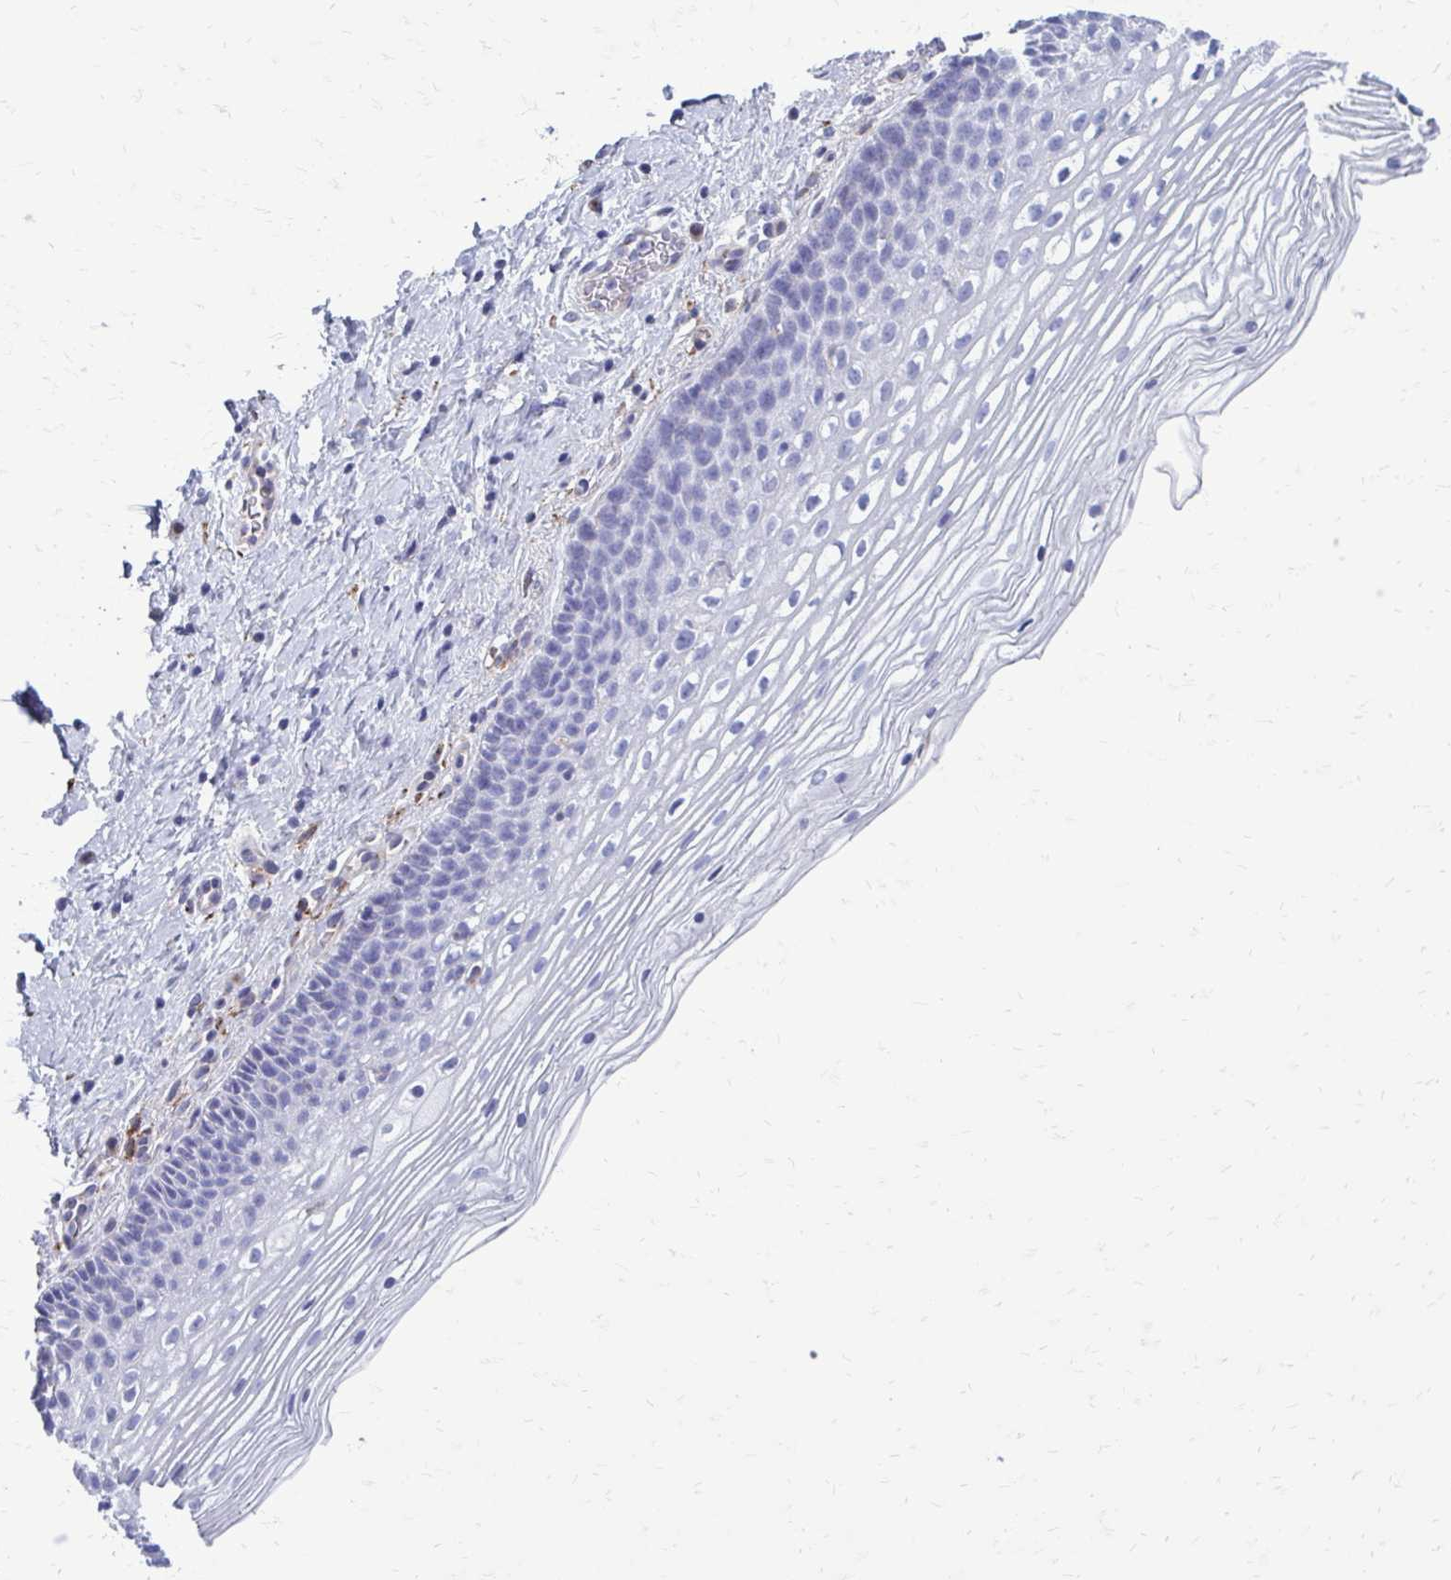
{"staining": {"intensity": "weak", "quantity": "25%-75%", "location": "cytoplasmic/membranous"}, "tissue": "cervix", "cell_type": "Glandular cells", "image_type": "normal", "snomed": [{"axis": "morphology", "description": "Normal tissue, NOS"}, {"axis": "topography", "description": "Cervix"}], "caption": "This image reveals immunohistochemistry staining of unremarkable human cervix, with low weak cytoplasmic/membranous positivity in approximately 25%-75% of glandular cells.", "gene": "CLTA", "patient": {"sex": "female", "age": 34}}